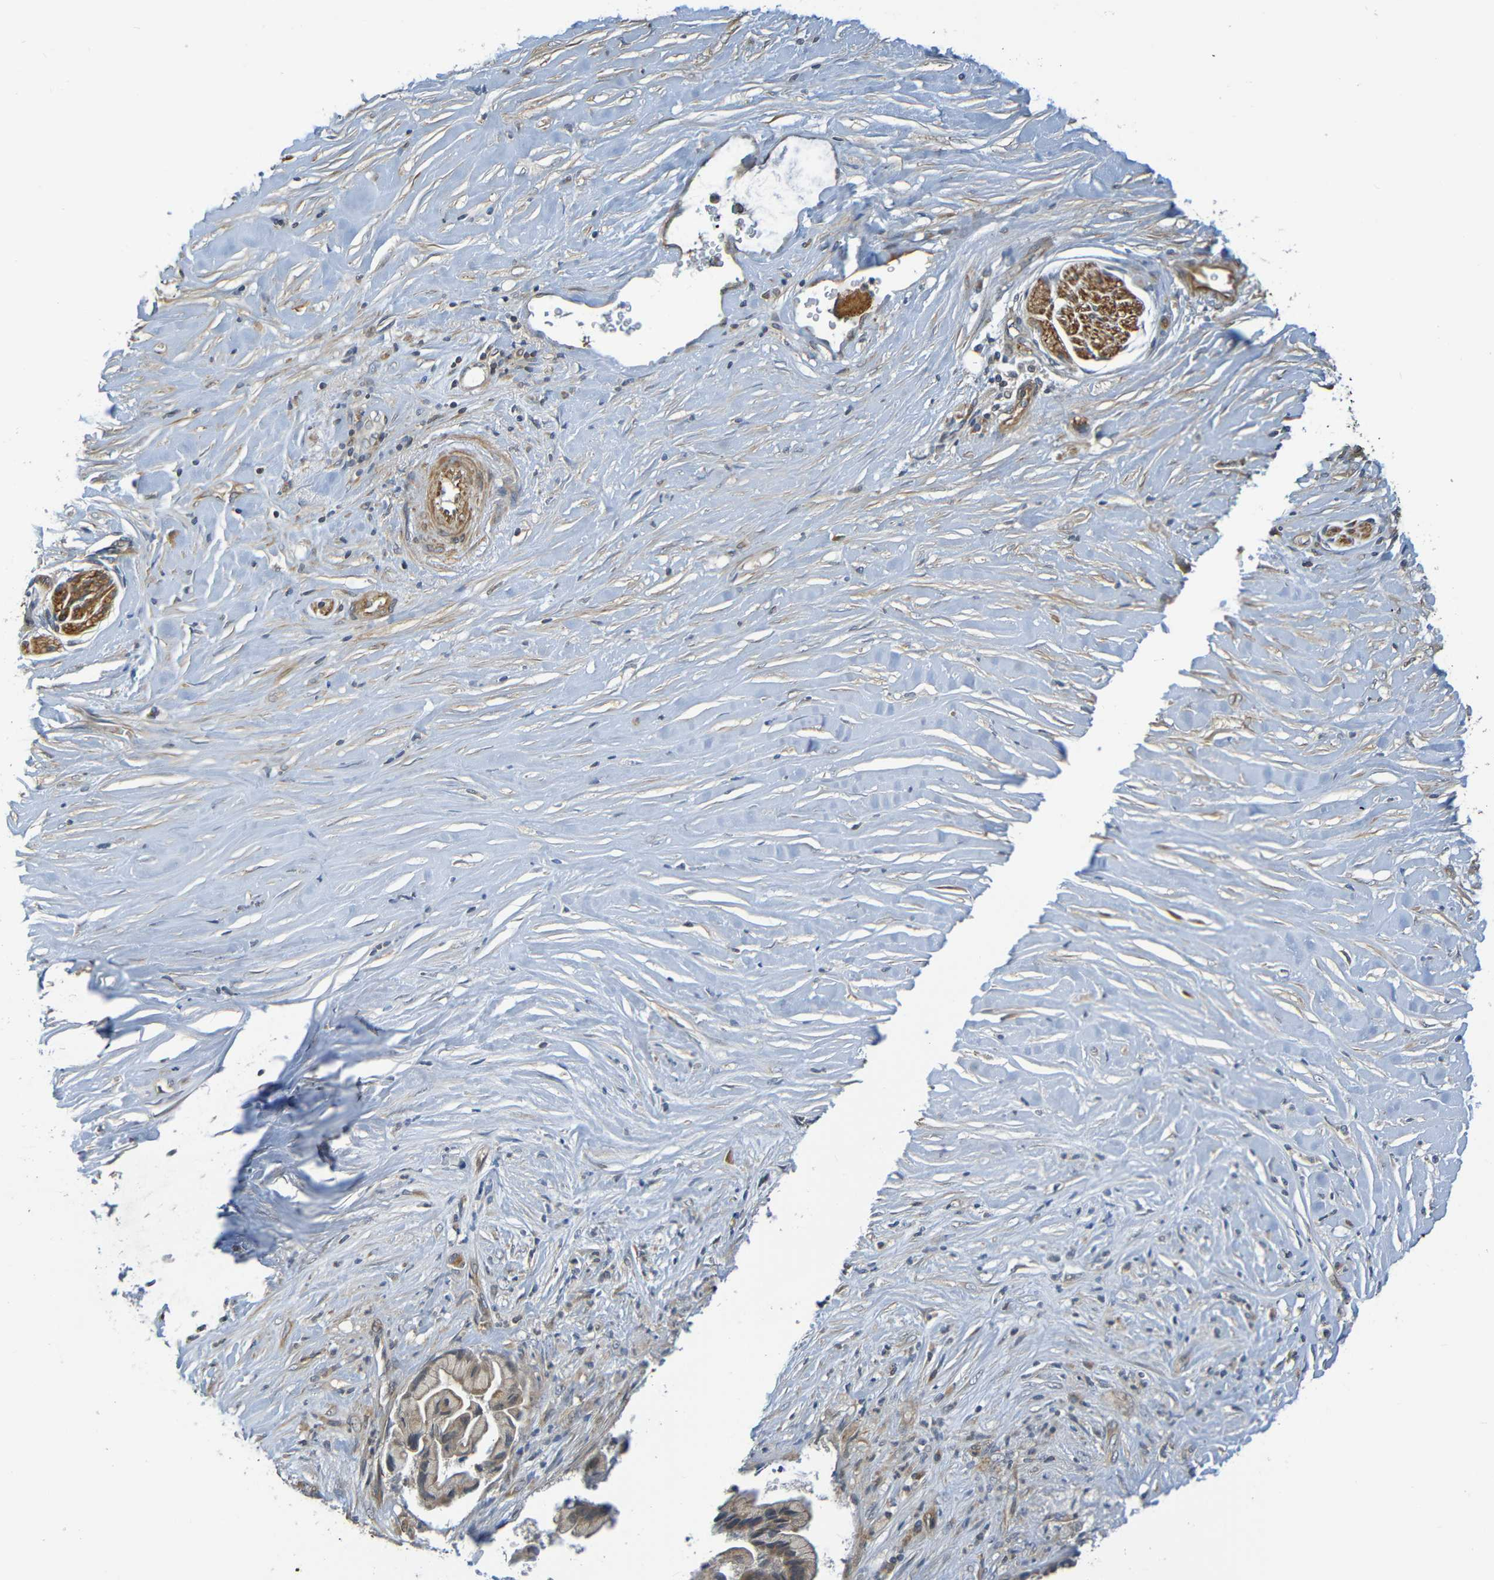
{"staining": {"intensity": "moderate", "quantity": ">75%", "location": "cytoplasmic/membranous"}, "tissue": "pancreatic cancer", "cell_type": "Tumor cells", "image_type": "cancer", "snomed": [{"axis": "morphology", "description": "Adenocarcinoma, NOS"}, {"axis": "topography", "description": "Pancreas"}], "caption": "Moderate cytoplasmic/membranous expression for a protein is identified in about >75% of tumor cells of pancreatic cancer using IHC.", "gene": "CYP4F2", "patient": {"sex": "female", "age": 59}}